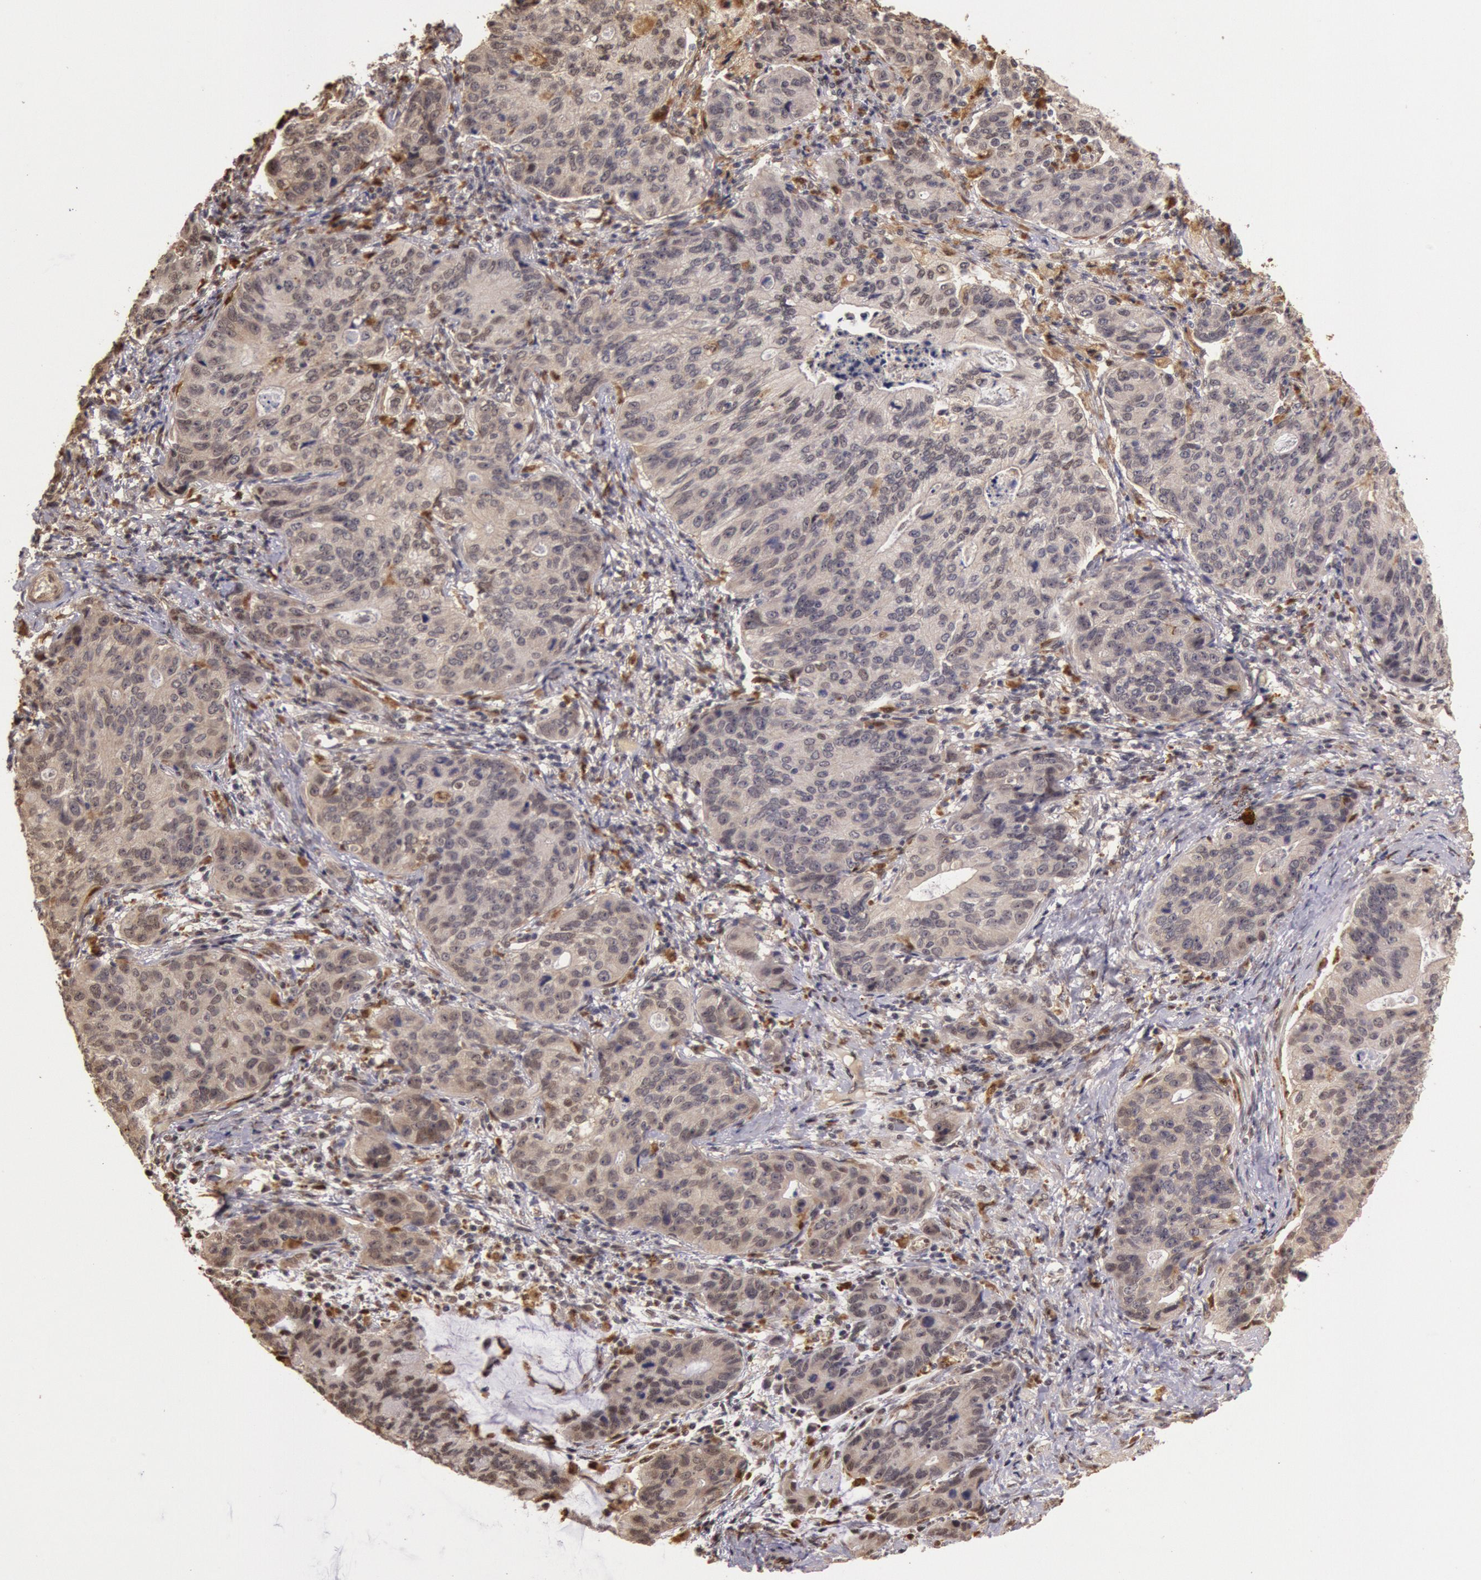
{"staining": {"intensity": "negative", "quantity": "none", "location": "none"}, "tissue": "stomach cancer", "cell_type": "Tumor cells", "image_type": "cancer", "snomed": [{"axis": "morphology", "description": "Adenocarcinoma, NOS"}, {"axis": "topography", "description": "Esophagus"}, {"axis": "topography", "description": "Stomach"}], "caption": "This is an immunohistochemistry photomicrograph of adenocarcinoma (stomach). There is no expression in tumor cells.", "gene": "LIG4", "patient": {"sex": "male", "age": 74}}